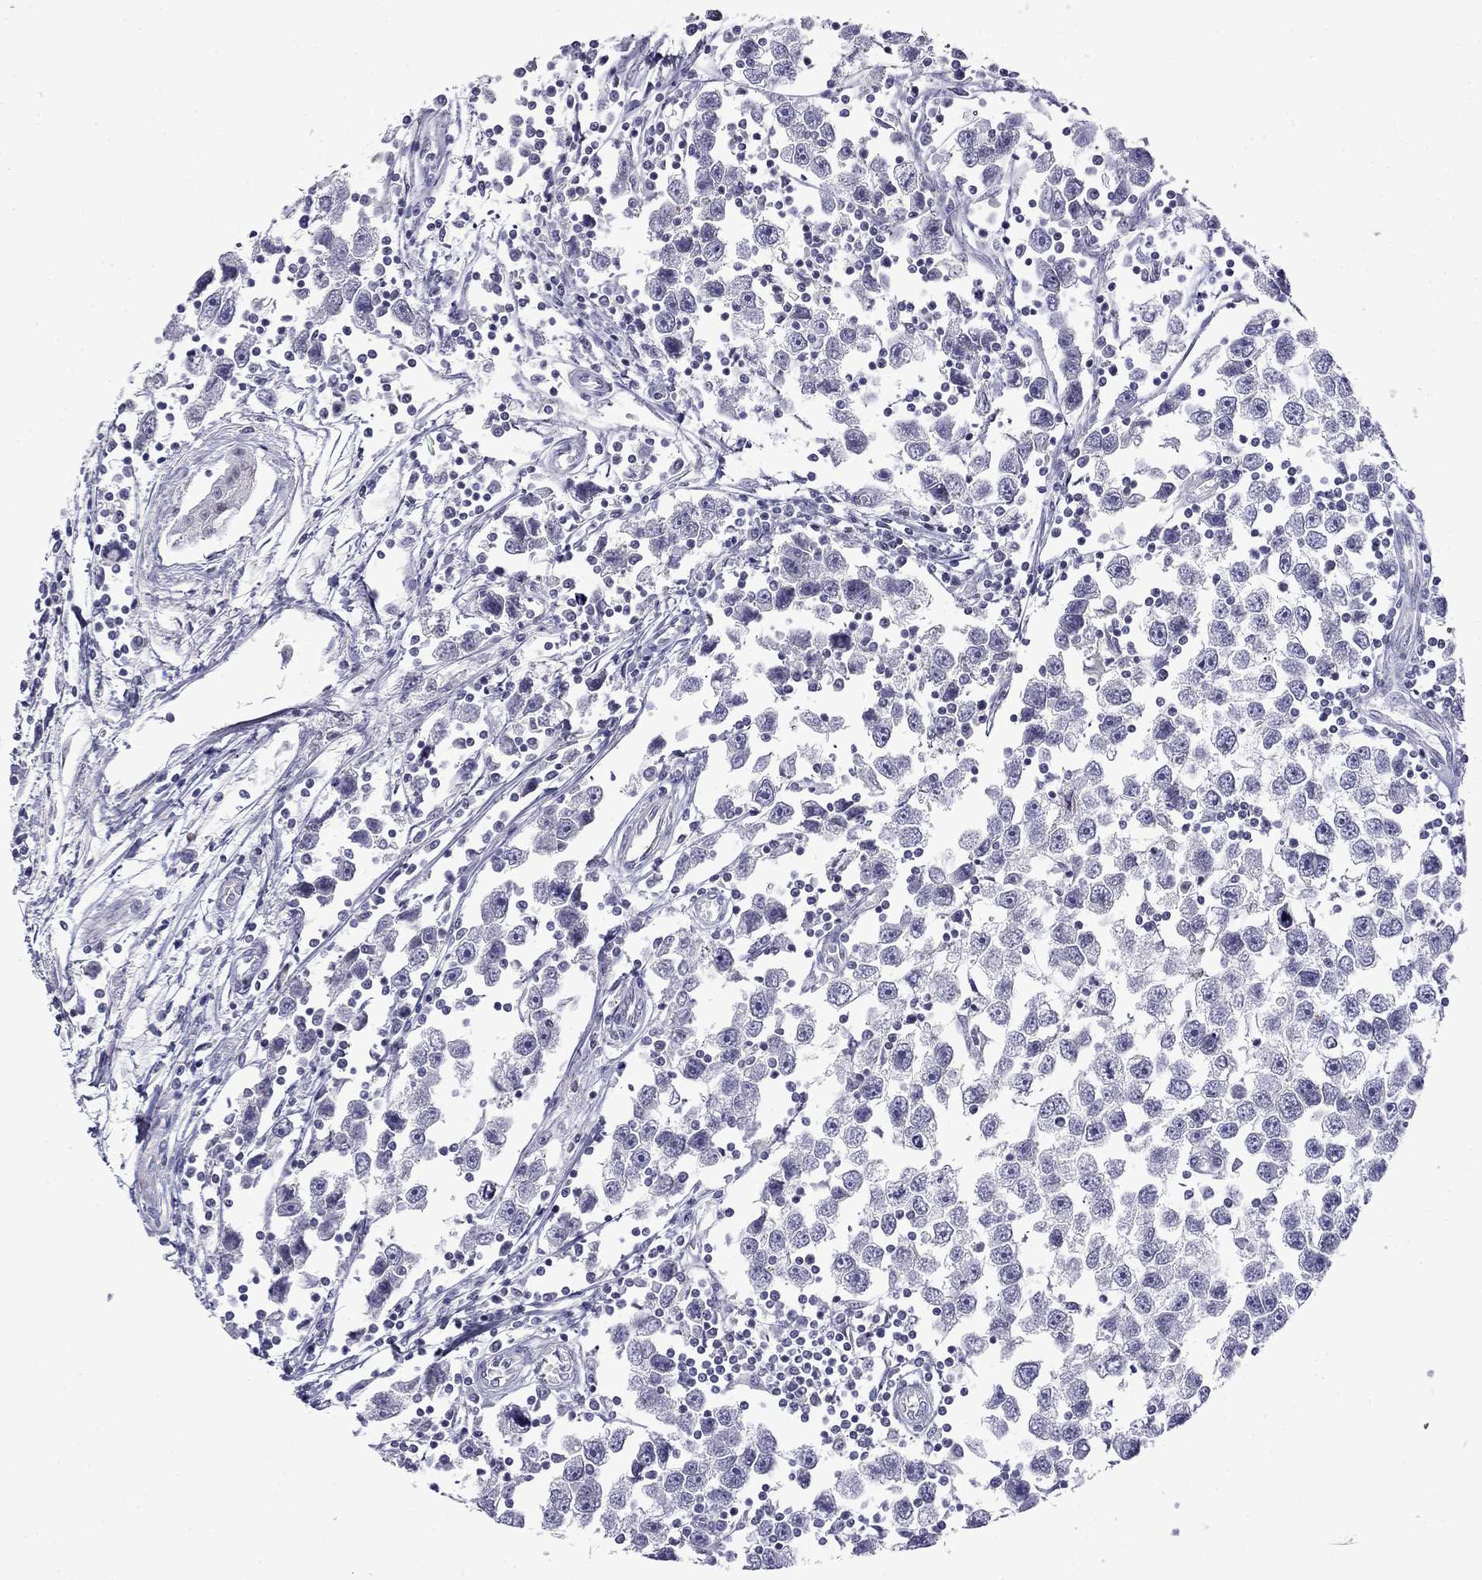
{"staining": {"intensity": "negative", "quantity": "none", "location": "none"}, "tissue": "testis cancer", "cell_type": "Tumor cells", "image_type": "cancer", "snomed": [{"axis": "morphology", "description": "Seminoma, NOS"}, {"axis": "topography", "description": "Testis"}], "caption": "Immunohistochemistry histopathology image of neoplastic tissue: seminoma (testis) stained with DAB demonstrates no significant protein positivity in tumor cells. The staining is performed using DAB (3,3'-diaminobenzidine) brown chromogen with nuclei counter-stained in using hematoxylin.", "gene": "PRR18", "patient": {"sex": "male", "age": 30}}